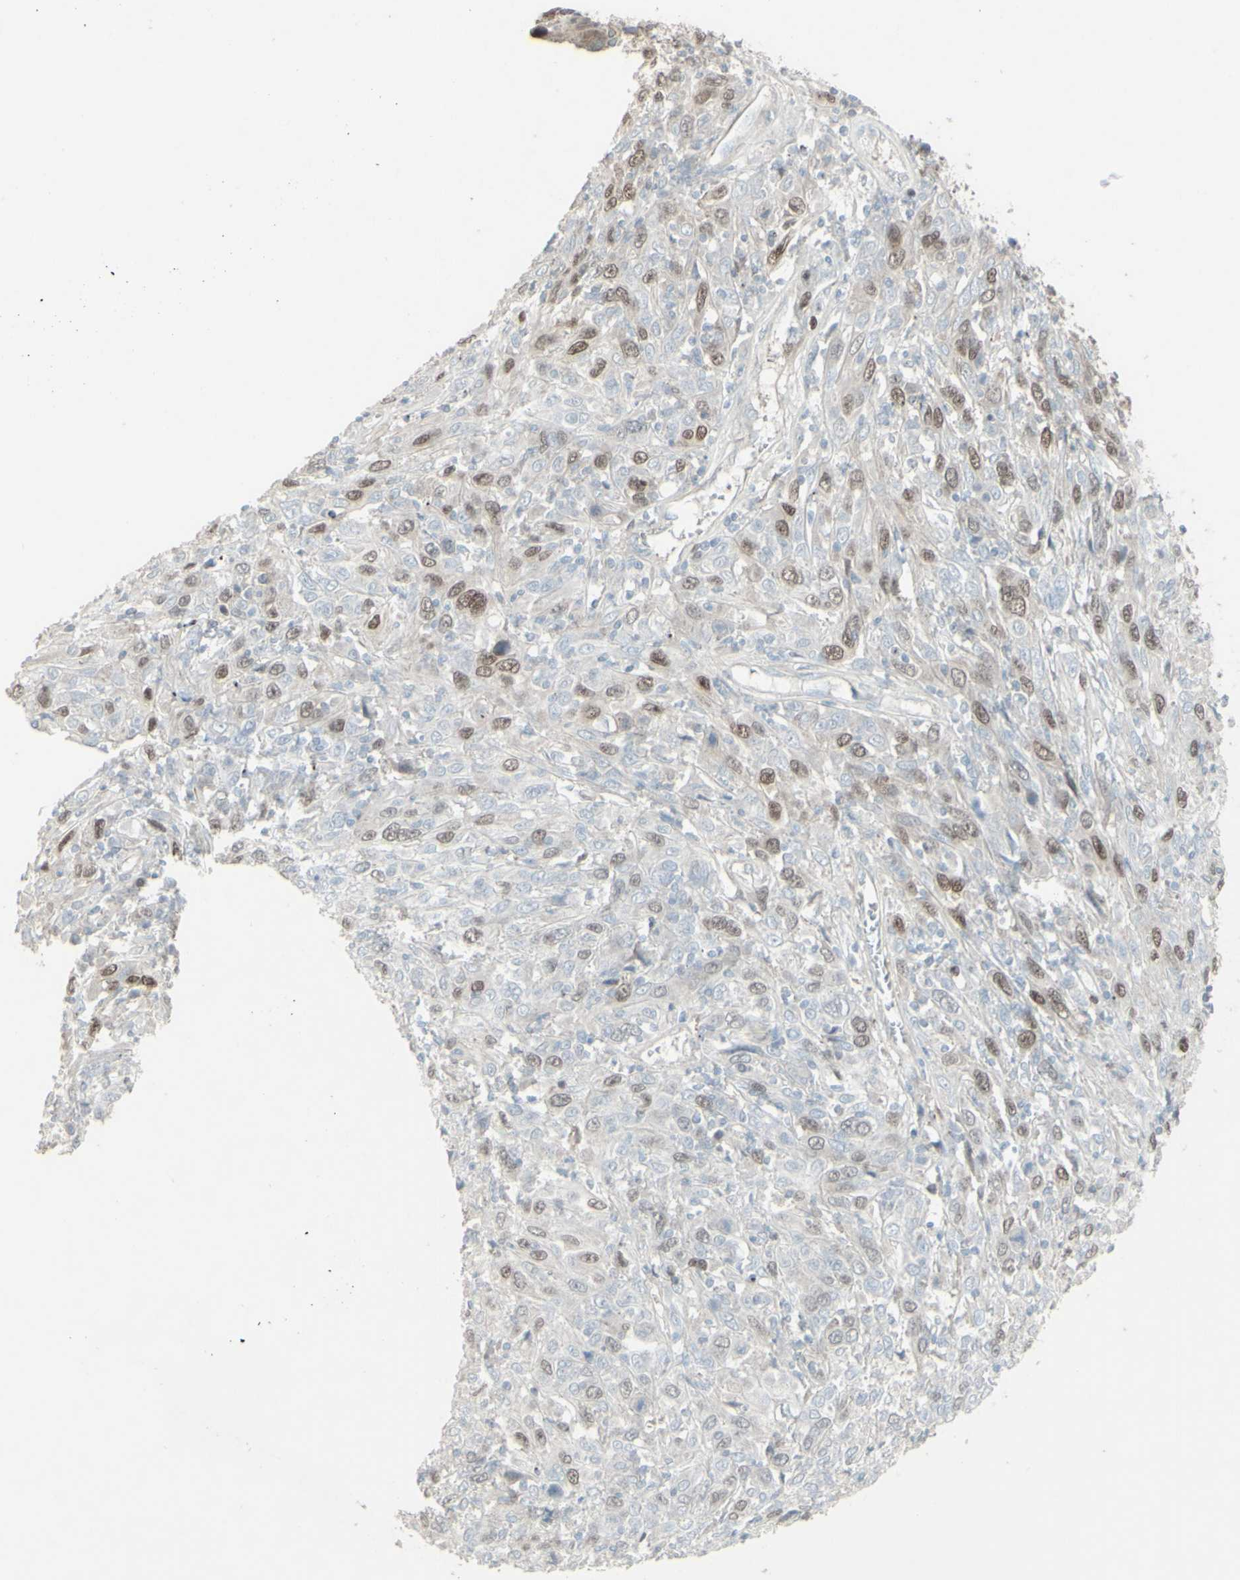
{"staining": {"intensity": "weak", "quantity": "25%-75%", "location": "nuclear"}, "tissue": "cervical cancer", "cell_type": "Tumor cells", "image_type": "cancer", "snomed": [{"axis": "morphology", "description": "Squamous cell carcinoma, NOS"}, {"axis": "topography", "description": "Cervix"}], "caption": "A high-resolution histopathology image shows immunohistochemistry staining of squamous cell carcinoma (cervical), which exhibits weak nuclear positivity in about 25%-75% of tumor cells.", "gene": "GMNN", "patient": {"sex": "female", "age": 46}}